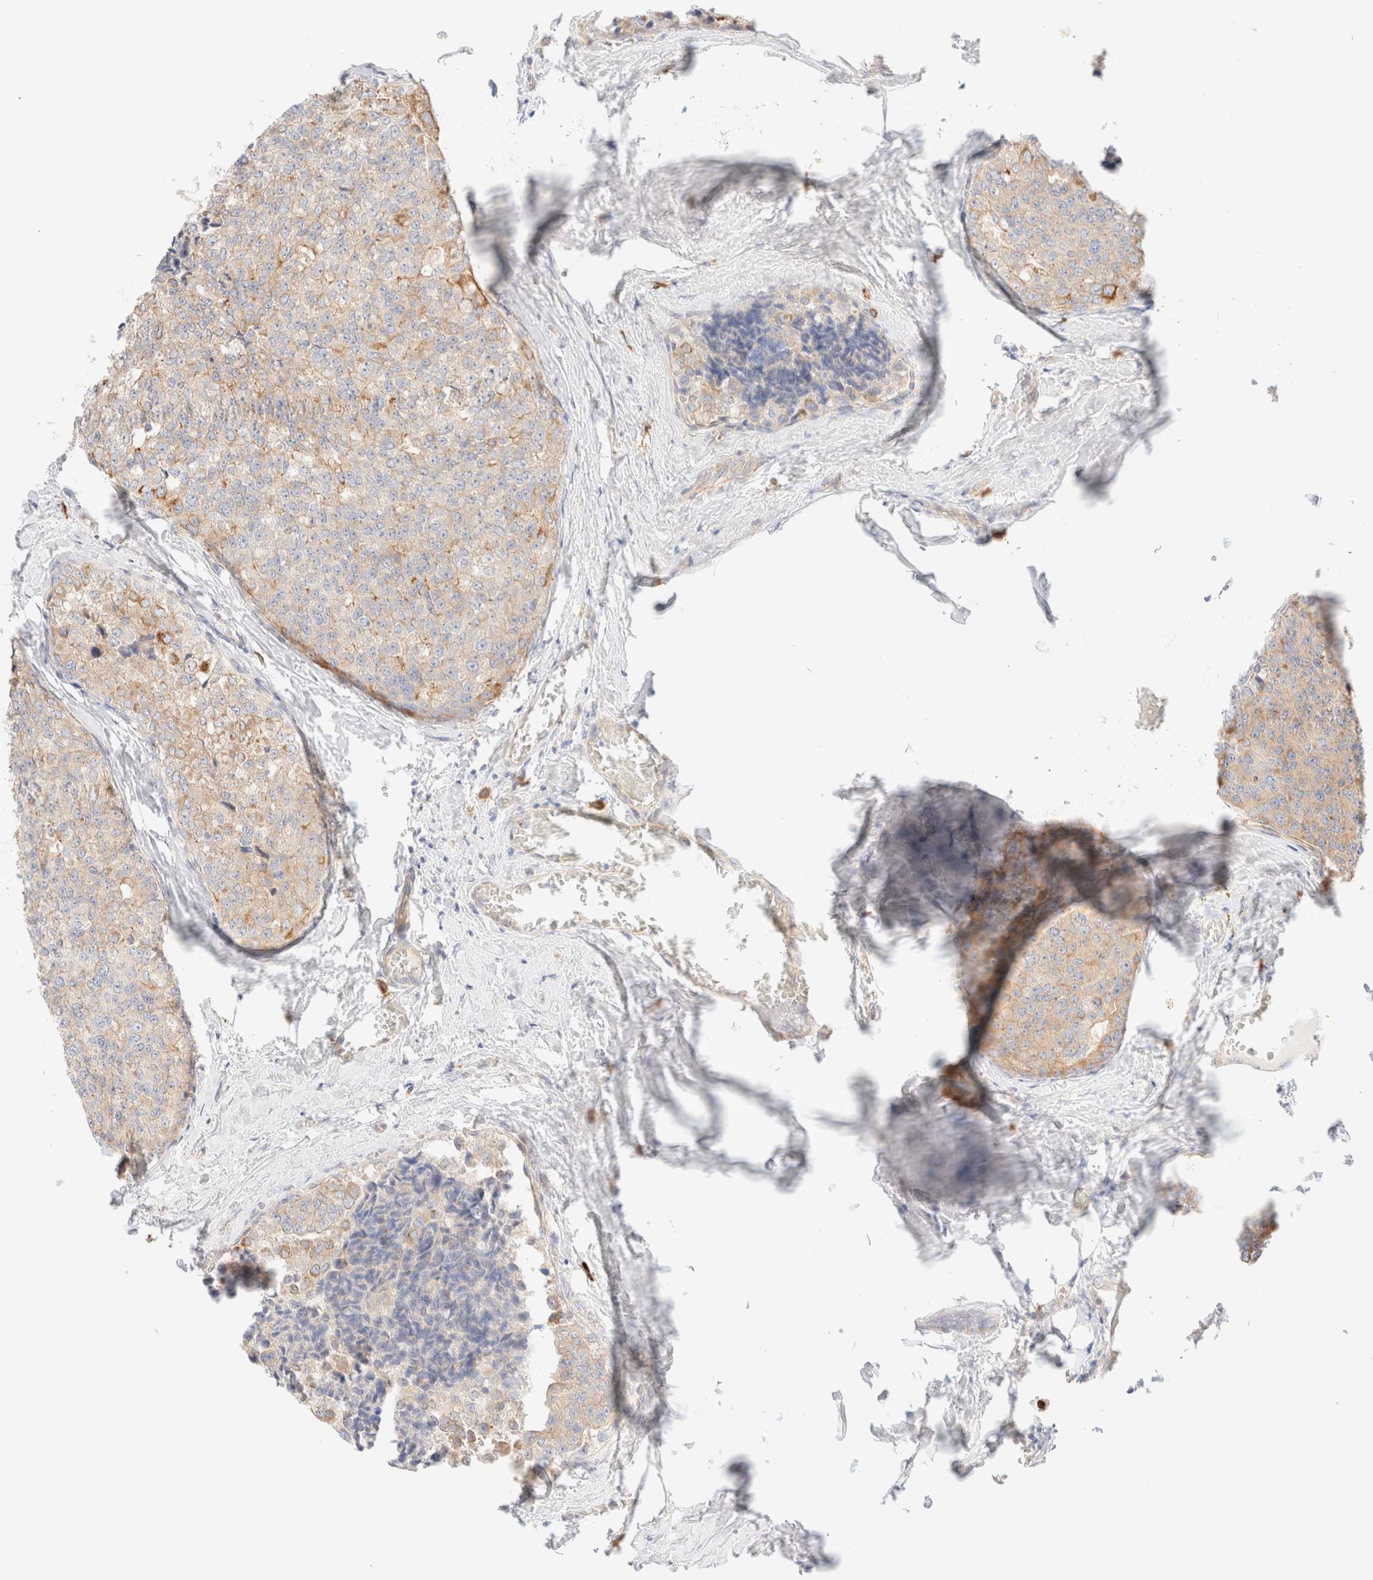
{"staining": {"intensity": "moderate", "quantity": "<25%", "location": "cytoplasmic/membranous"}, "tissue": "breast cancer", "cell_type": "Tumor cells", "image_type": "cancer", "snomed": [{"axis": "morphology", "description": "Normal tissue, NOS"}, {"axis": "morphology", "description": "Duct carcinoma"}, {"axis": "topography", "description": "Breast"}], "caption": "Immunohistochemical staining of human breast cancer (invasive ductal carcinoma) demonstrates moderate cytoplasmic/membranous protein staining in approximately <25% of tumor cells. (IHC, brightfield microscopy, high magnification).", "gene": "NIBAN2", "patient": {"sex": "female", "age": 43}}